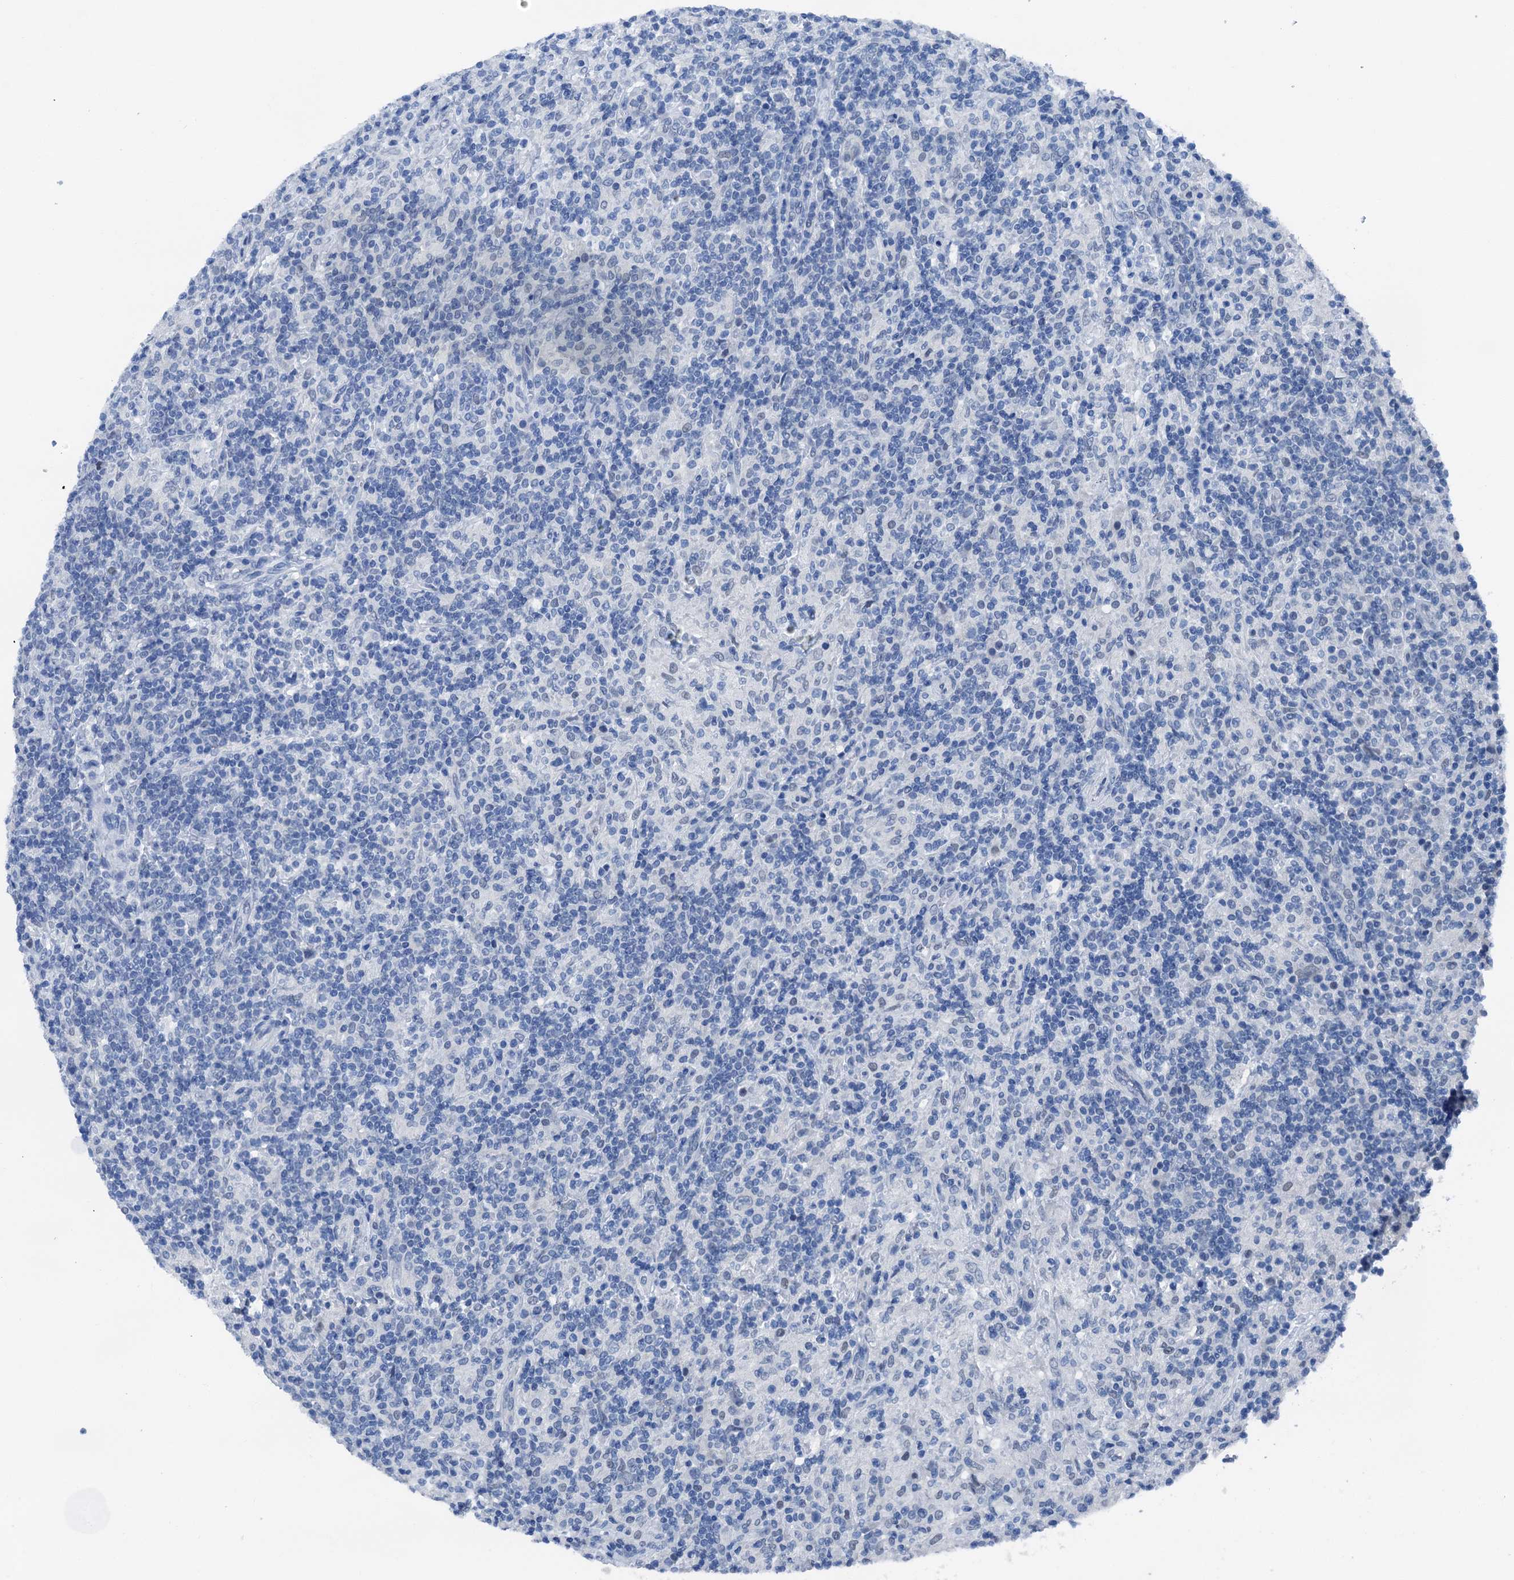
{"staining": {"intensity": "negative", "quantity": "none", "location": "none"}, "tissue": "lymphoma", "cell_type": "Tumor cells", "image_type": "cancer", "snomed": [{"axis": "morphology", "description": "Hodgkin's disease, NOS"}, {"axis": "topography", "description": "Lymph node"}], "caption": "Immunohistochemical staining of human lymphoma reveals no significant staining in tumor cells.", "gene": "CBLN3", "patient": {"sex": "male", "age": 70}}